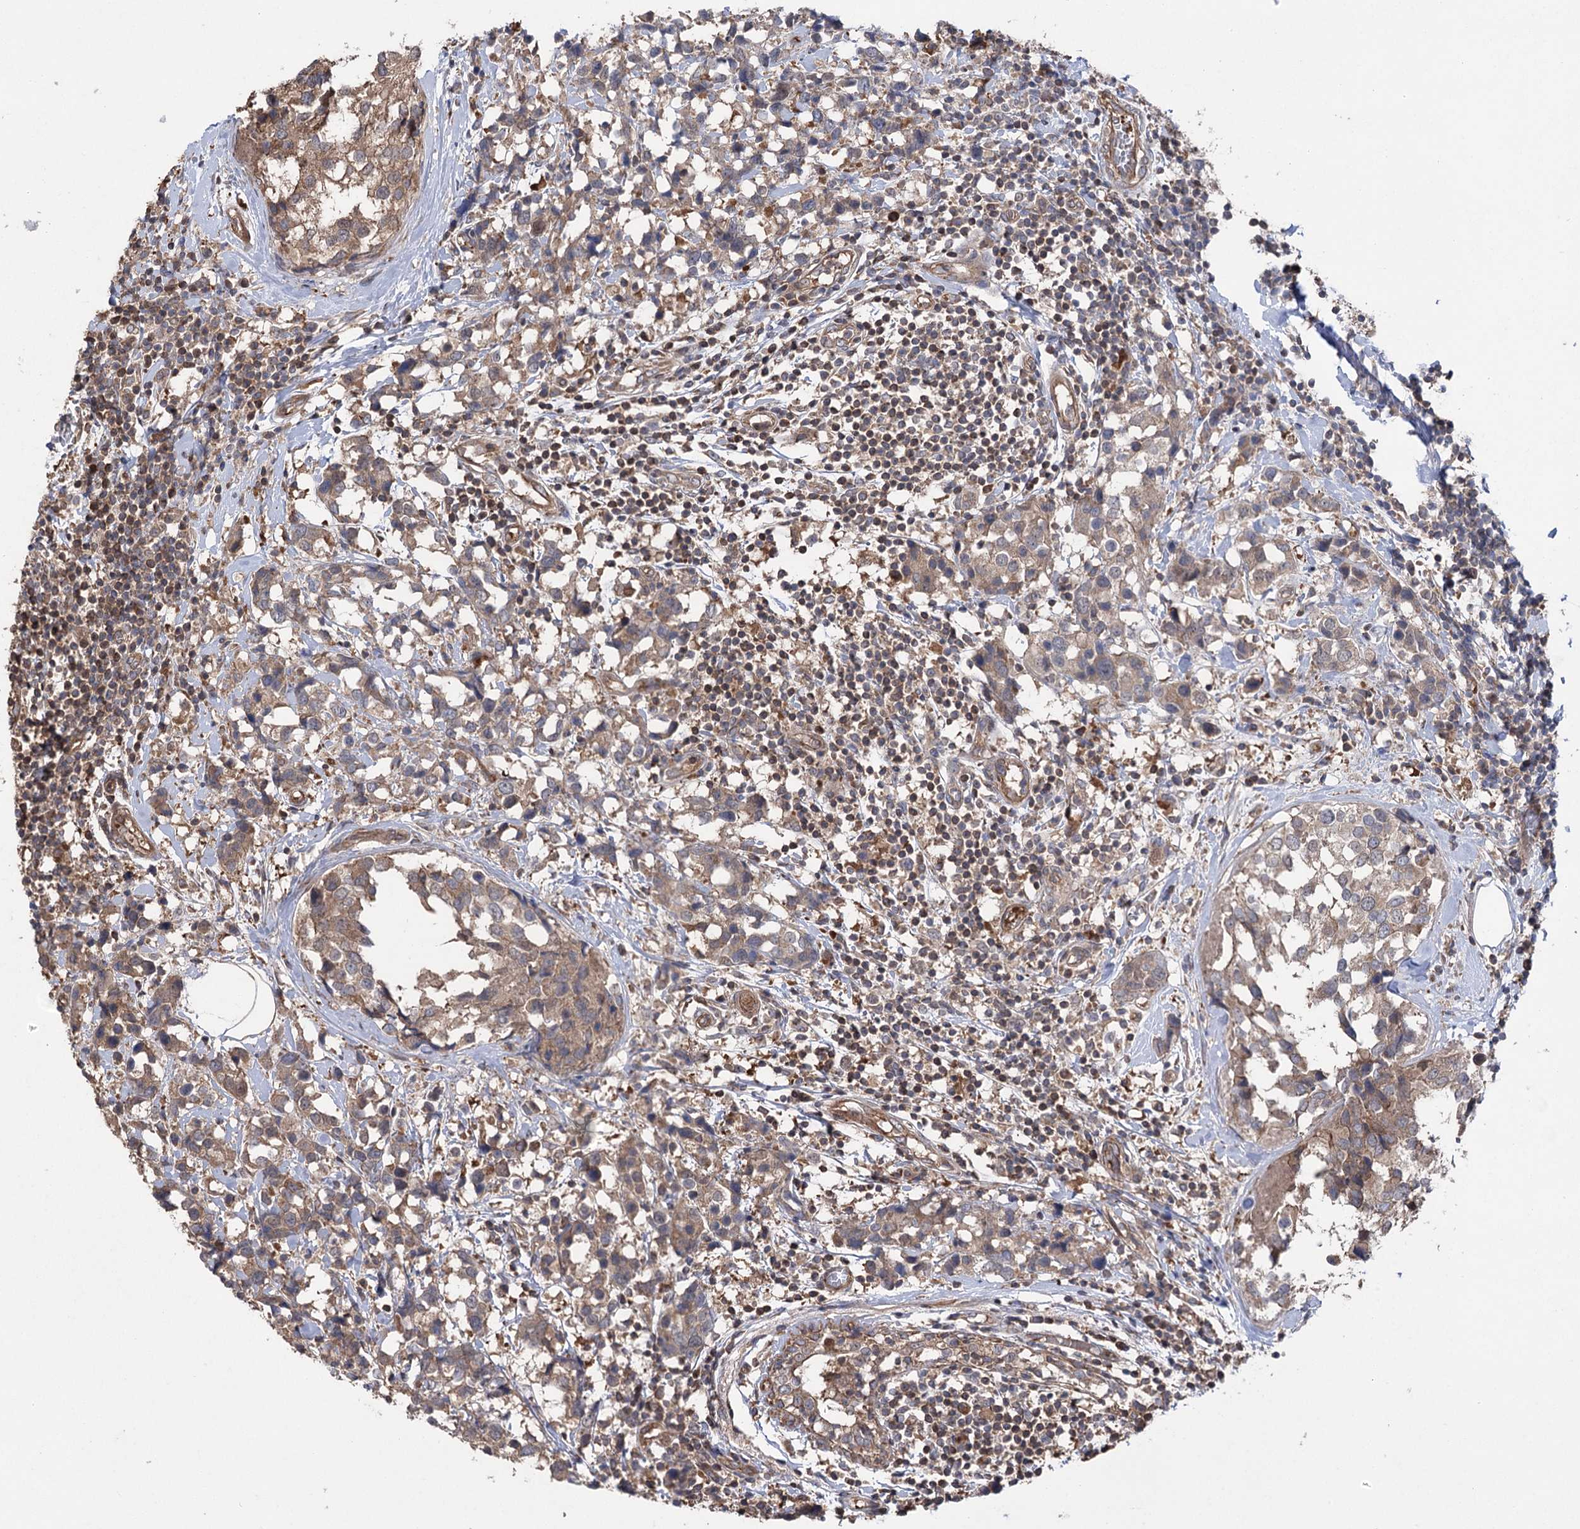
{"staining": {"intensity": "moderate", "quantity": ">75%", "location": "cytoplasmic/membranous"}, "tissue": "breast cancer", "cell_type": "Tumor cells", "image_type": "cancer", "snomed": [{"axis": "morphology", "description": "Lobular carcinoma"}, {"axis": "topography", "description": "Breast"}], "caption": "Immunohistochemistry histopathology image of breast lobular carcinoma stained for a protein (brown), which demonstrates medium levels of moderate cytoplasmic/membranous expression in about >75% of tumor cells.", "gene": "LARS2", "patient": {"sex": "female", "age": 59}}